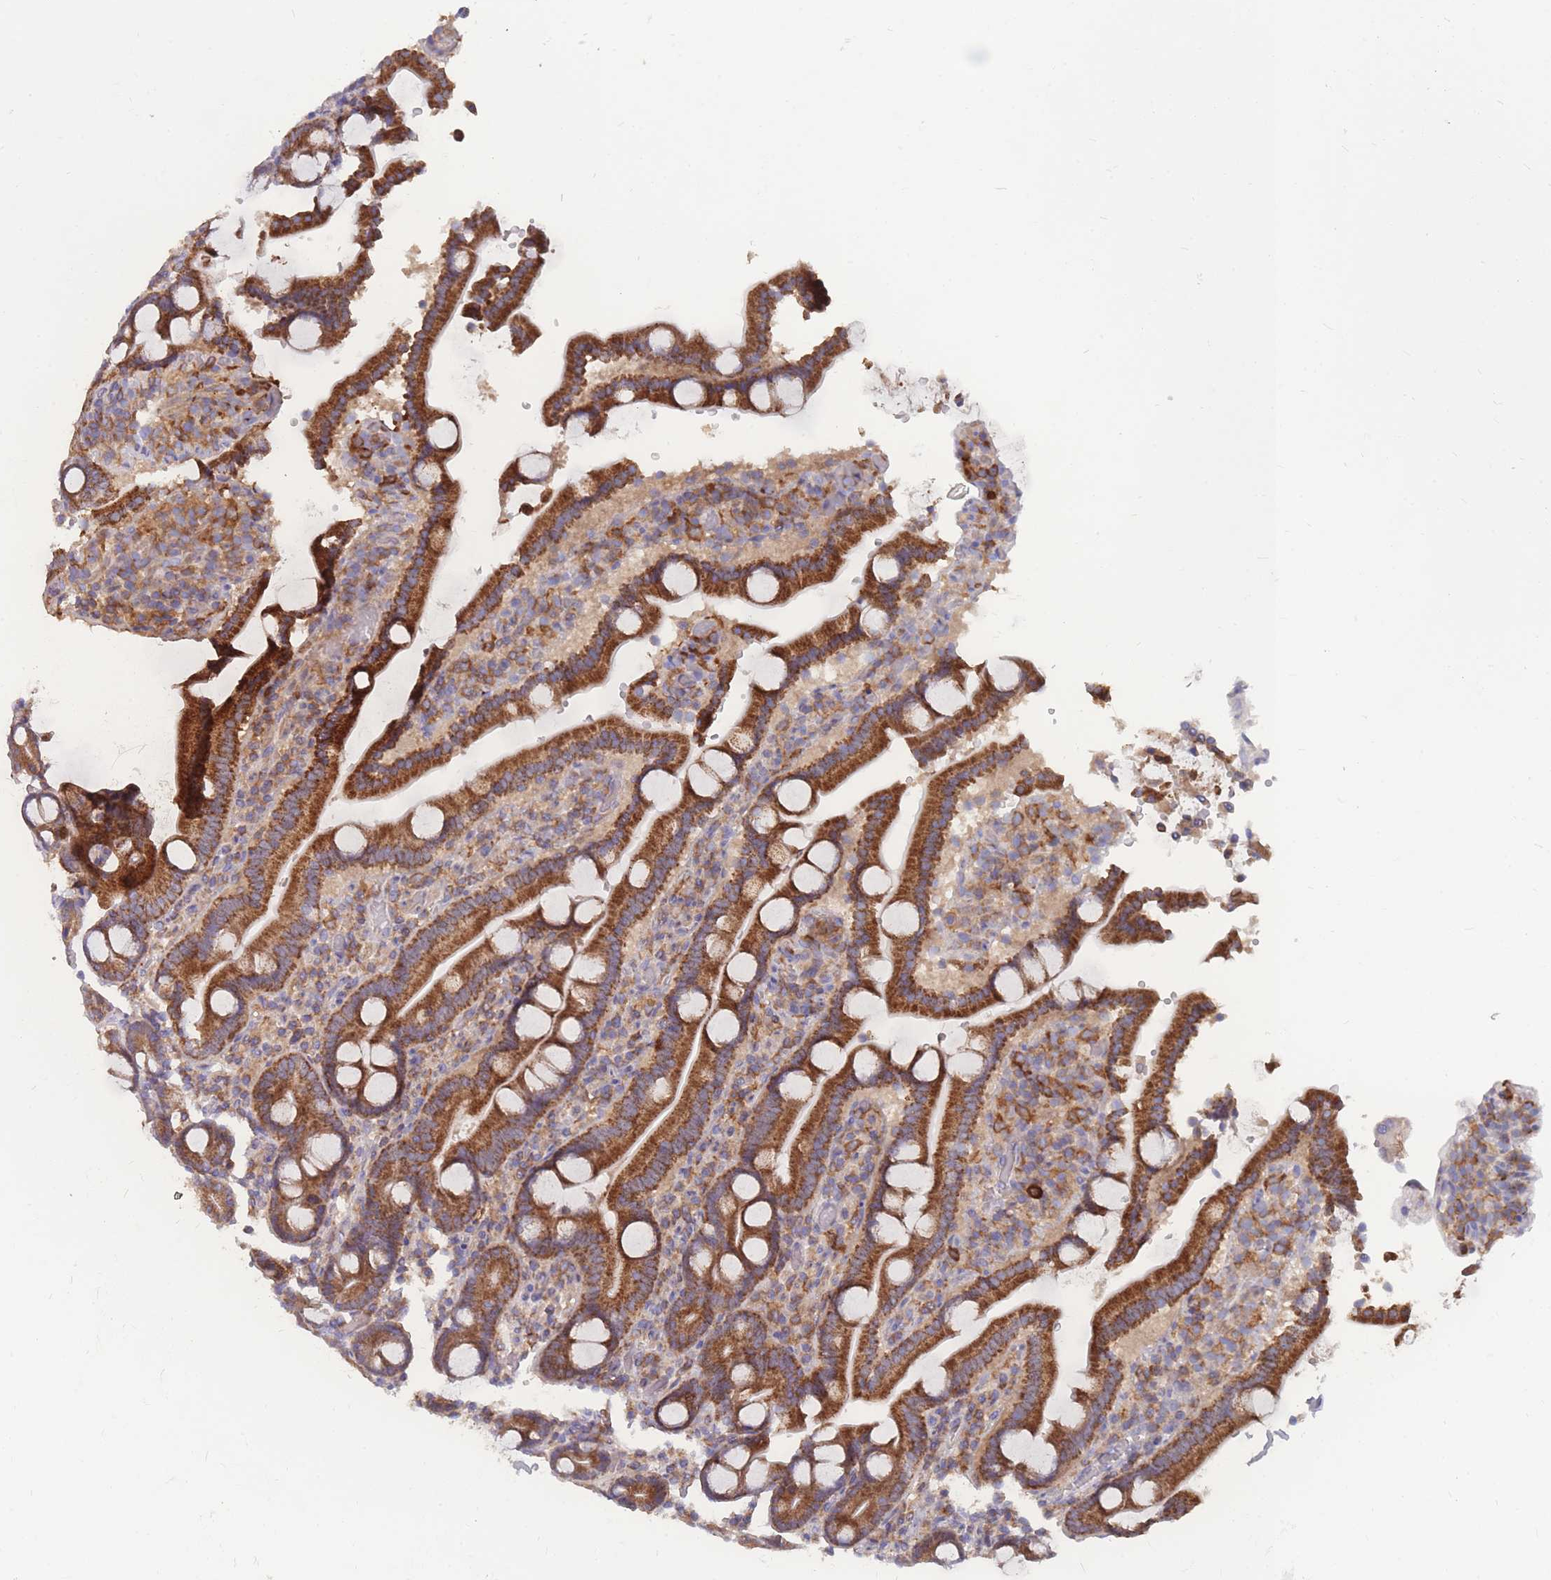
{"staining": {"intensity": "strong", "quantity": ">75%", "location": "cytoplasmic/membranous"}, "tissue": "duodenum", "cell_type": "Glandular cells", "image_type": "normal", "snomed": [{"axis": "morphology", "description": "Normal tissue, NOS"}, {"axis": "topography", "description": "Duodenum"}], "caption": "Glandular cells display strong cytoplasmic/membranous expression in approximately >75% of cells in normal duodenum. The staining is performed using DAB brown chromogen to label protein expression. The nuclei are counter-stained blue using hematoxylin.", "gene": "CD33", "patient": {"sex": "male", "age": 55}}